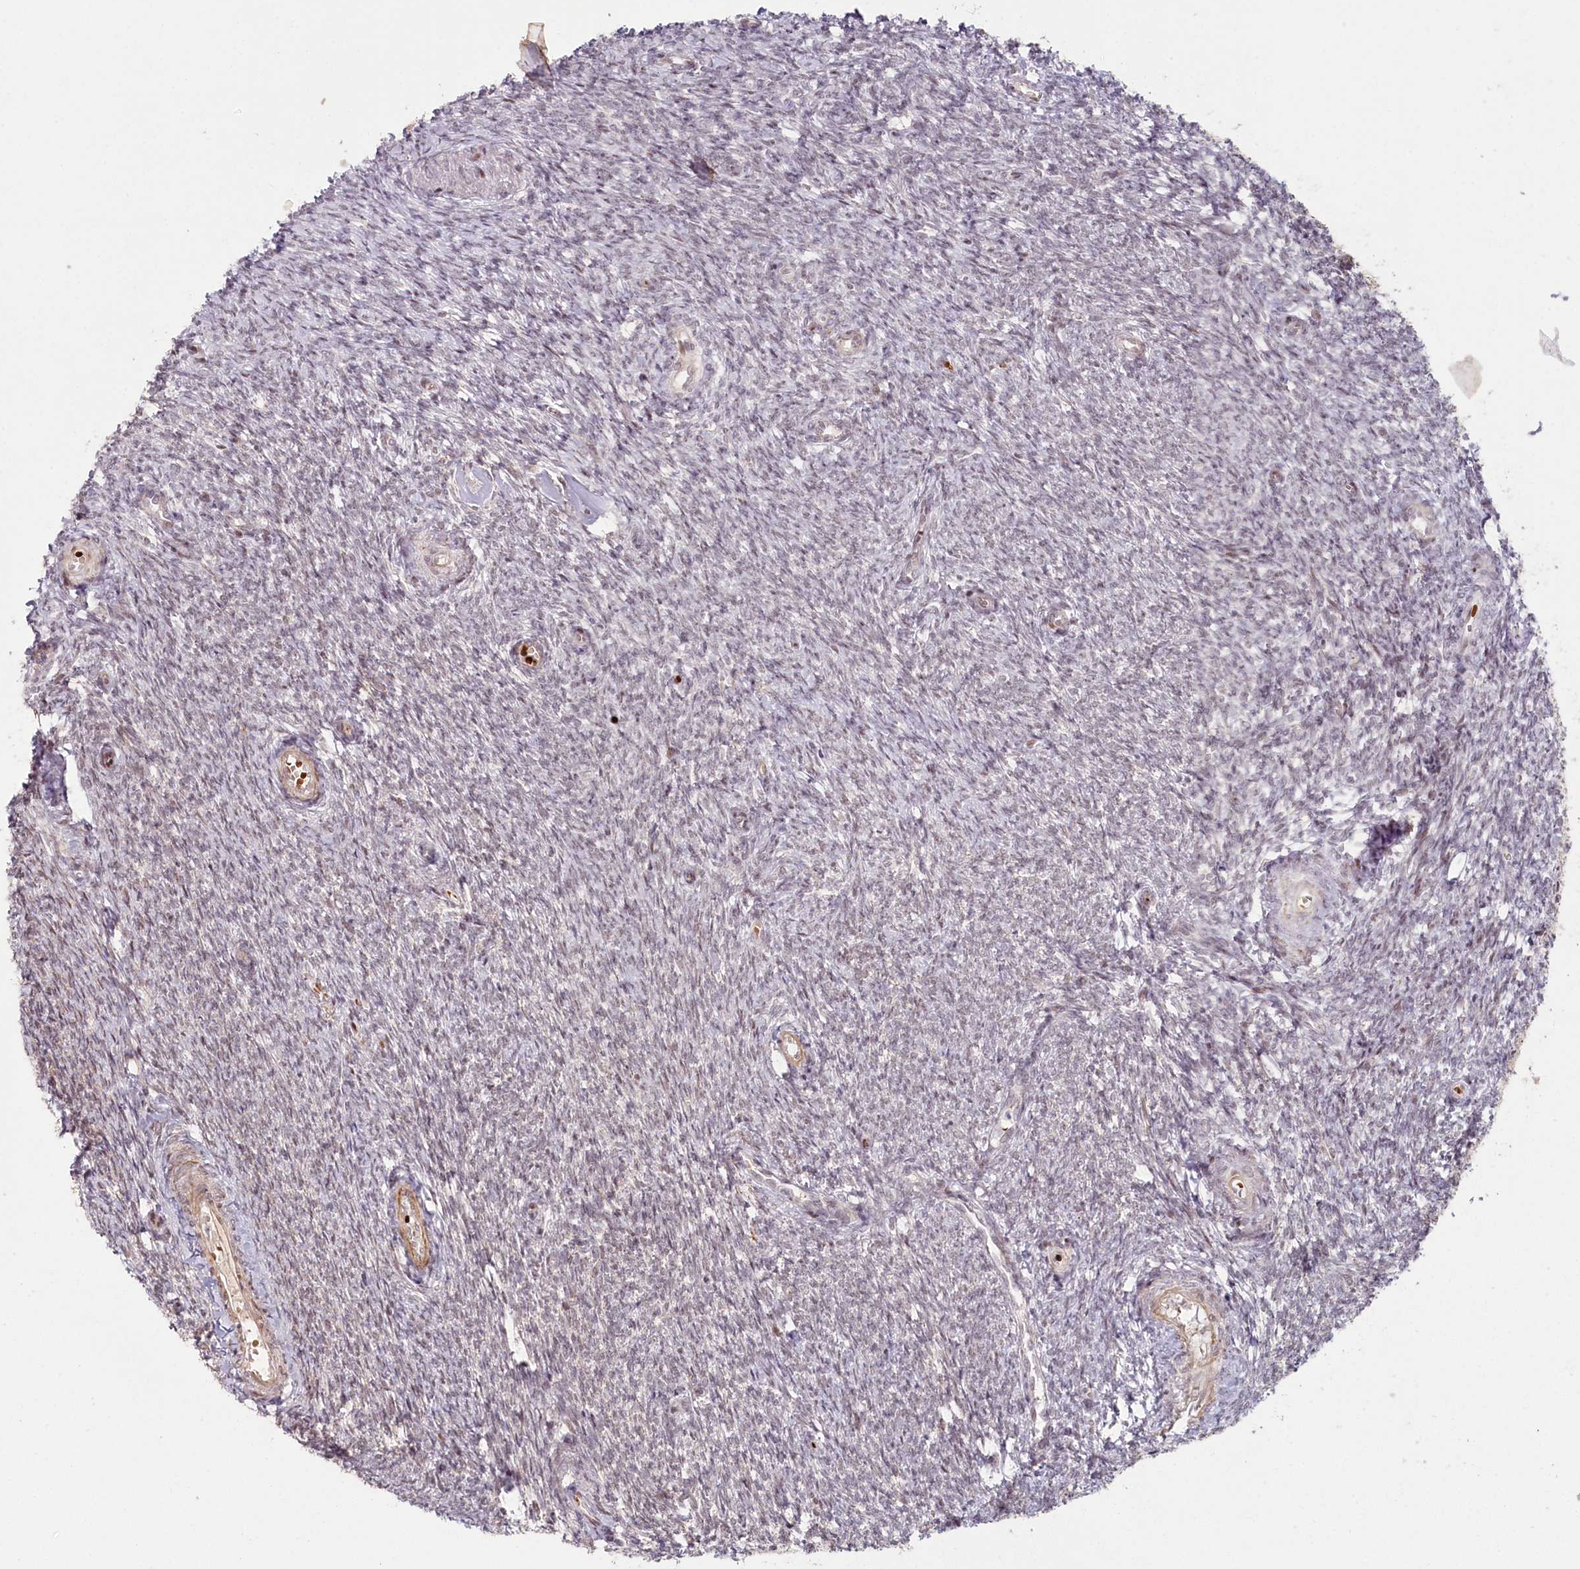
{"staining": {"intensity": "weak", "quantity": "25%-75%", "location": "nuclear"}, "tissue": "ovary", "cell_type": "Ovarian stroma cells", "image_type": "normal", "snomed": [{"axis": "morphology", "description": "Normal tissue, NOS"}, {"axis": "topography", "description": "Ovary"}], "caption": "An IHC image of unremarkable tissue is shown. Protein staining in brown shows weak nuclear positivity in ovary within ovarian stroma cells. (DAB IHC with brightfield microscopy, high magnification).", "gene": "FAM204A", "patient": {"sex": "female", "age": 44}}